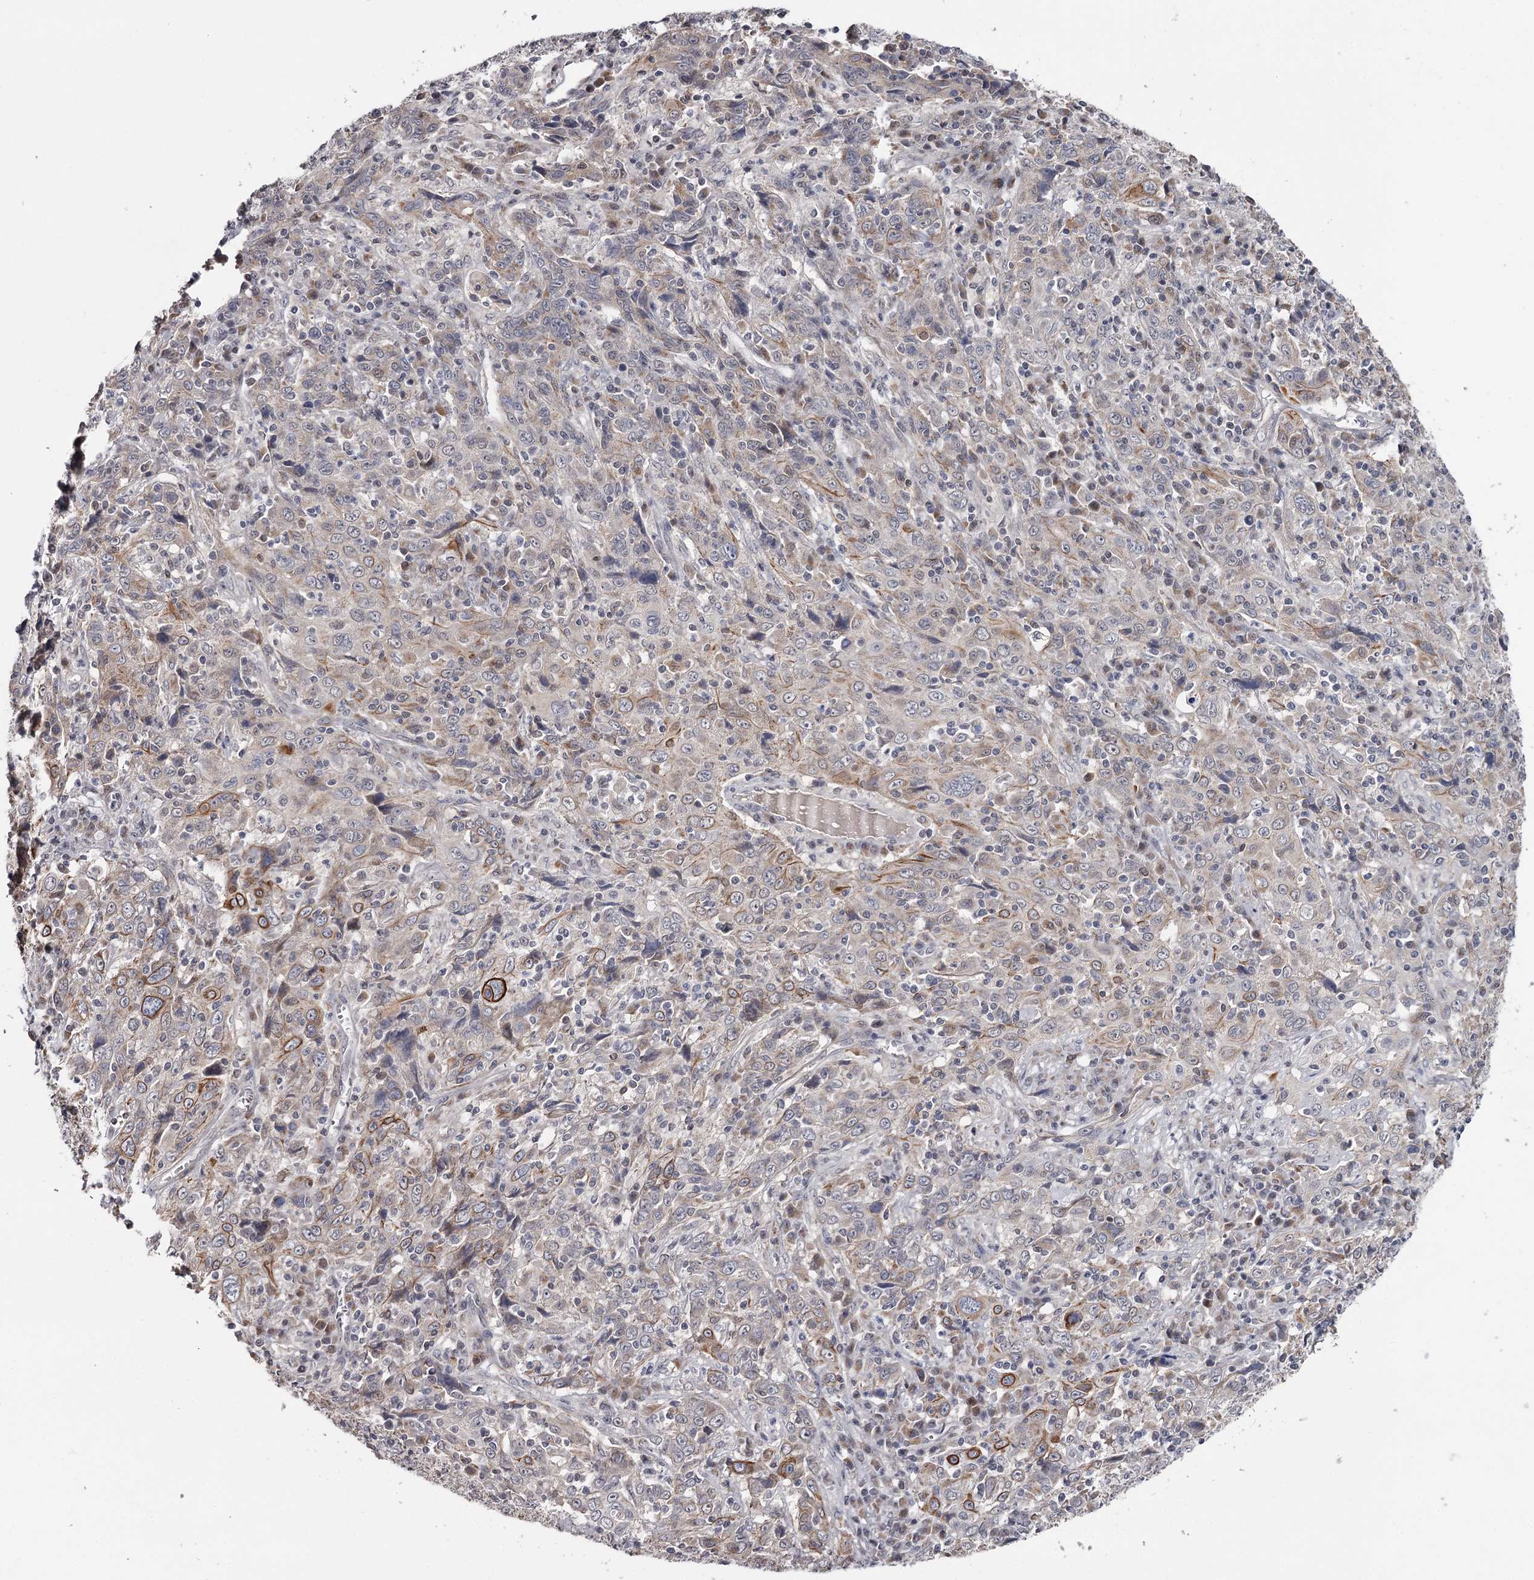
{"staining": {"intensity": "moderate", "quantity": "<25%", "location": "cytoplasmic/membranous"}, "tissue": "cervical cancer", "cell_type": "Tumor cells", "image_type": "cancer", "snomed": [{"axis": "morphology", "description": "Squamous cell carcinoma, NOS"}, {"axis": "topography", "description": "Cervix"}], "caption": "There is low levels of moderate cytoplasmic/membranous expression in tumor cells of cervical cancer, as demonstrated by immunohistochemical staining (brown color).", "gene": "GTSF1", "patient": {"sex": "female", "age": 46}}